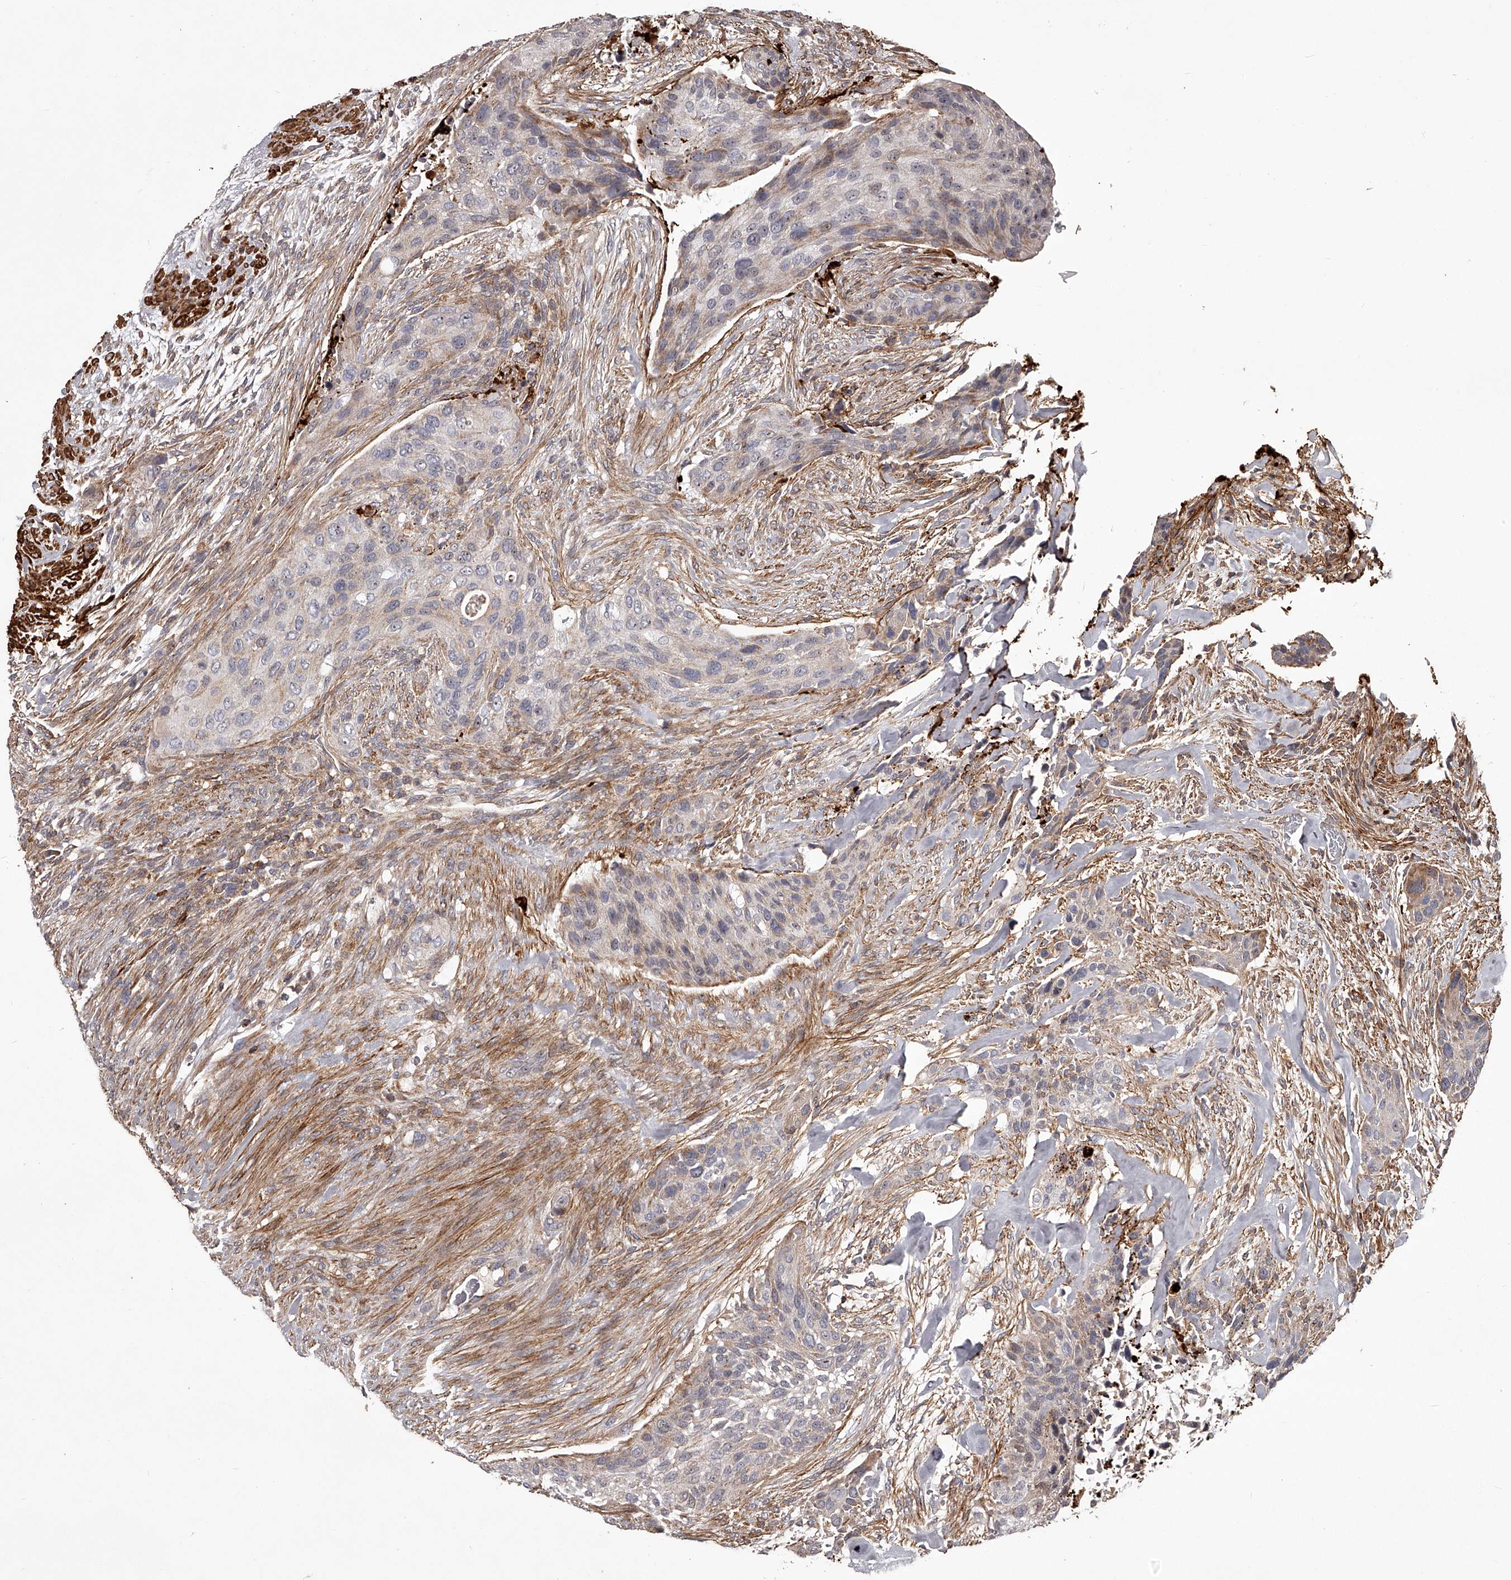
{"staining": {"intensity": "weak", "quantity": "25%-75%", "location": "cytoplasmic/membranous"}, "tissue": "urothelial cancer", "cell_type": "Tumor cells", "image_type": "cancer", "snomed": [{"axis": "morphology", "description": "Urothelial carcinoma, High grade"}, {"axis": "topography", "description": "Urinary bladder"}], "caption": "Immunohistochemistry micrograph of urothelial carcinoma (high-grade) stained for a protein (brown), which exhibits low levels of weak cytoplasmic/membranous staining in approximately 25%-75% of tumor cells.", "gene": "RRP36", "patient": {"sex": "male", "age": 35}}